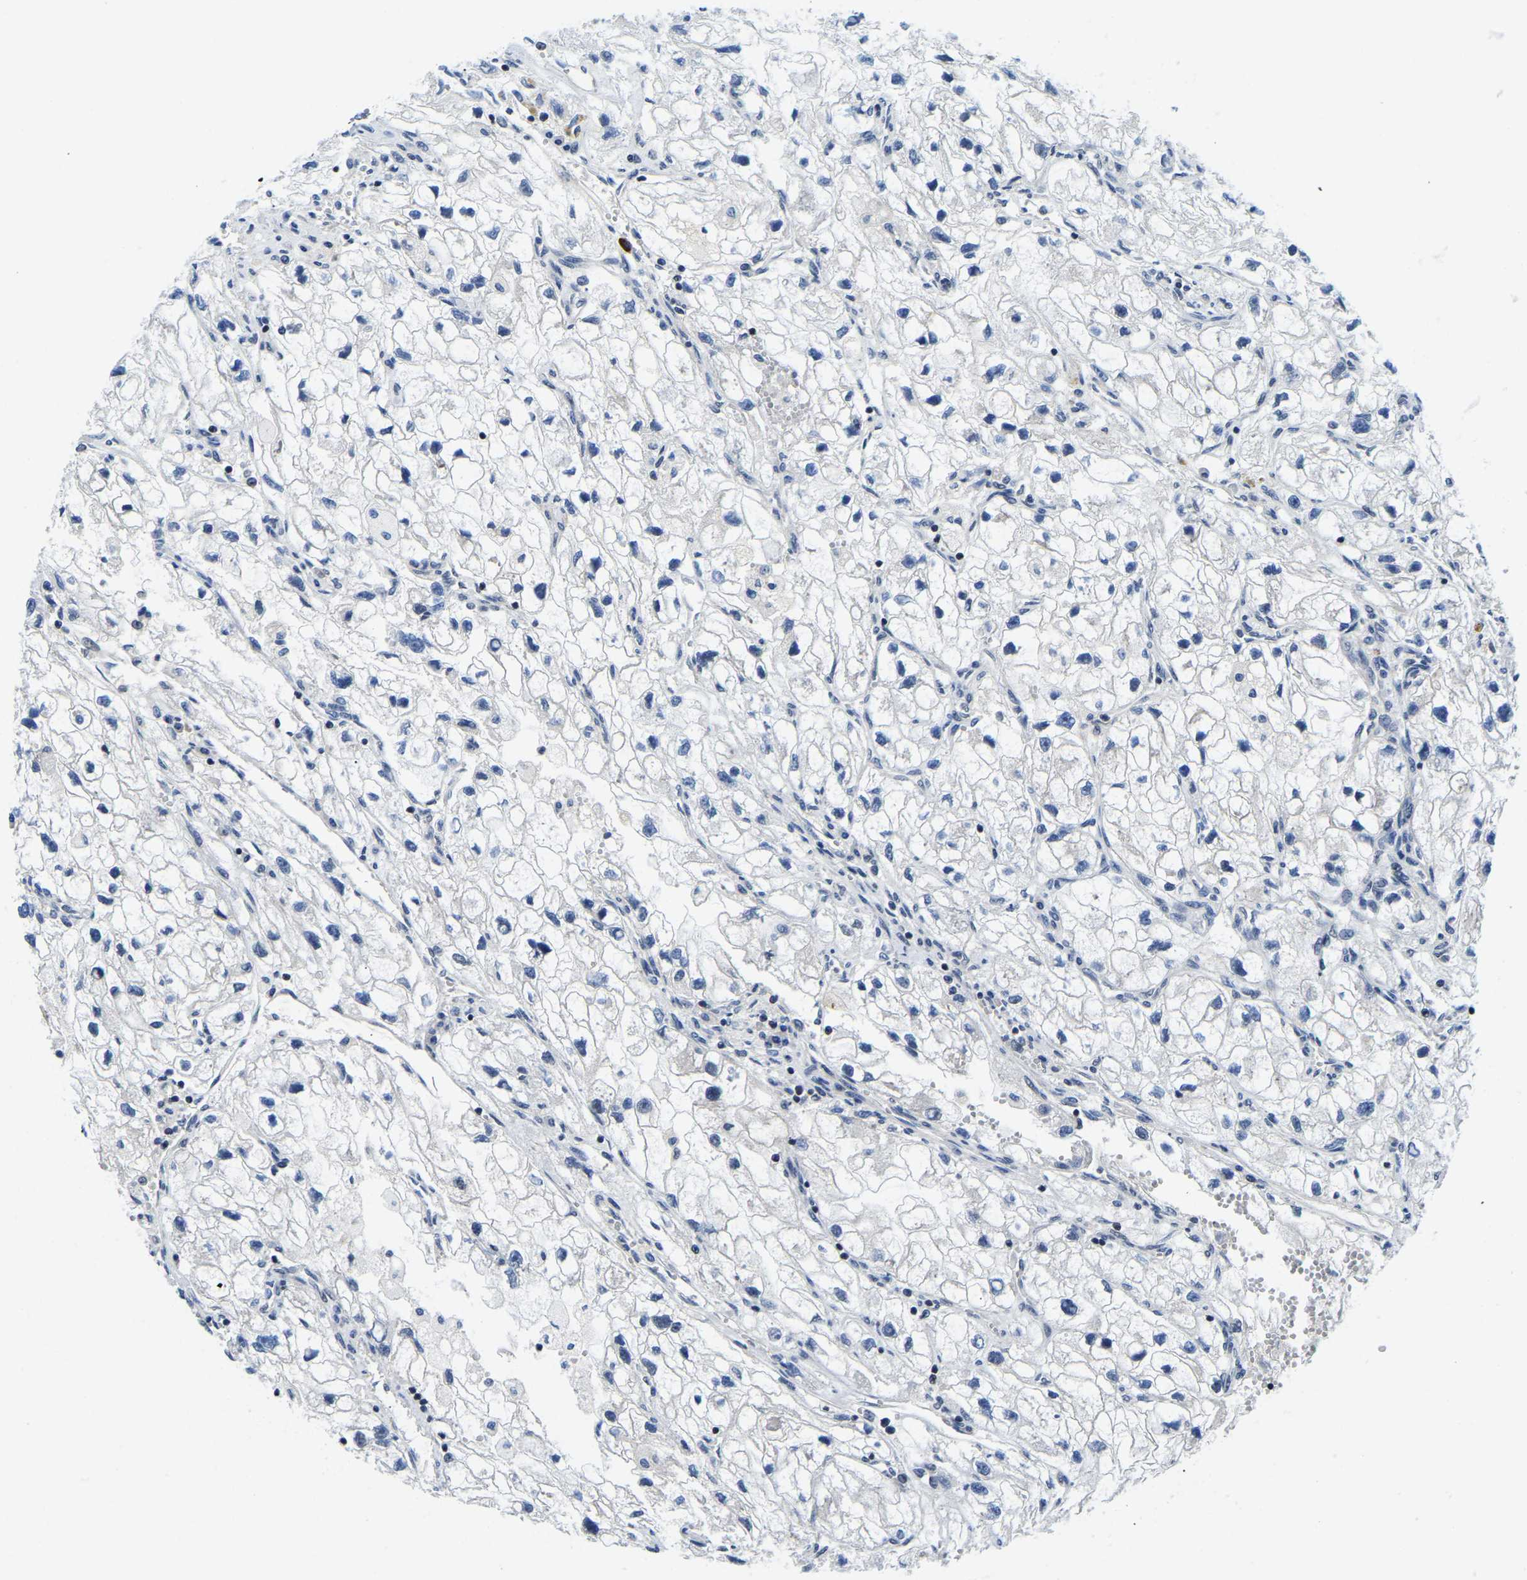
{"staining": {"intensity": "negative", "quantity": "none", "location": "none"}, "tissue": "renal cancer", "cell_type": "Tumor cells", "image_type": "cancer", "snomed": [{"axis": "morphology", "description": "Adenocarcinoma, NOS"}, {"axis": "topography", "description": "Kidney"}], "caption": "Renal adenocarcinoma was stained to show a protein in brown. There is no significant staining in tumor cells.", "gene": "POLDIP3", "patient": {"sex": "female", "age": 70}}